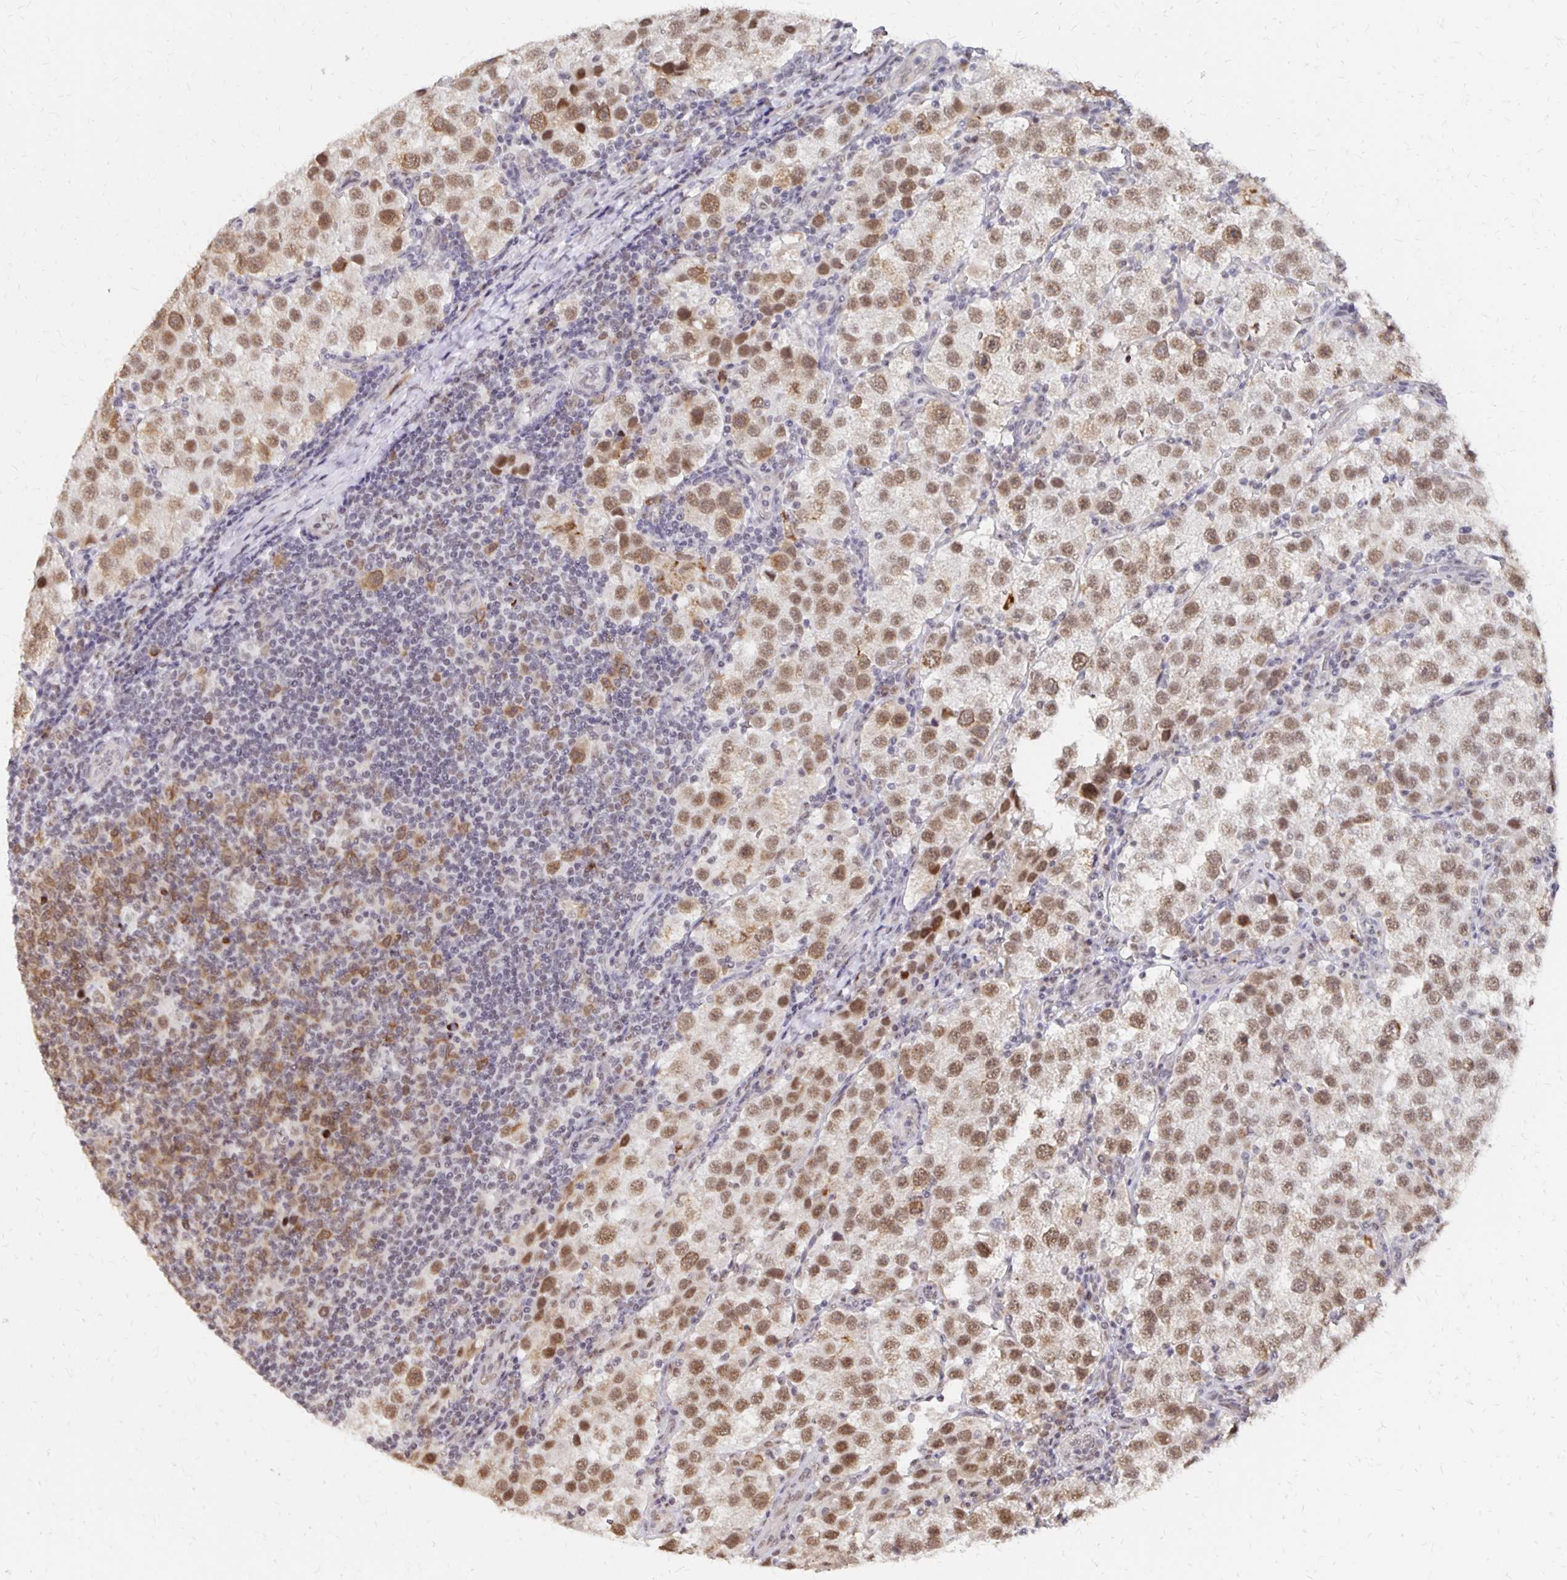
{"staining": {"intensity": "moderate", "quantity": ">75%", "location": "nuclear"}, "tissue": "testis cancer", "cell_type": "Tumor cells", "image_type": "cancer", "snomed": [{"axis": "morphology", "description": "Seminoma, NOS"}, {"axis": "topography", "description": "Testis"}], "caption": "There is medium levels of moderate nuclear staining in tumor cells of testis seminoma, as demonstrated by immunohistochemical staining (brown color).", "gene": "CLASRP", "patient": {"sex": "male", "age": 37}}